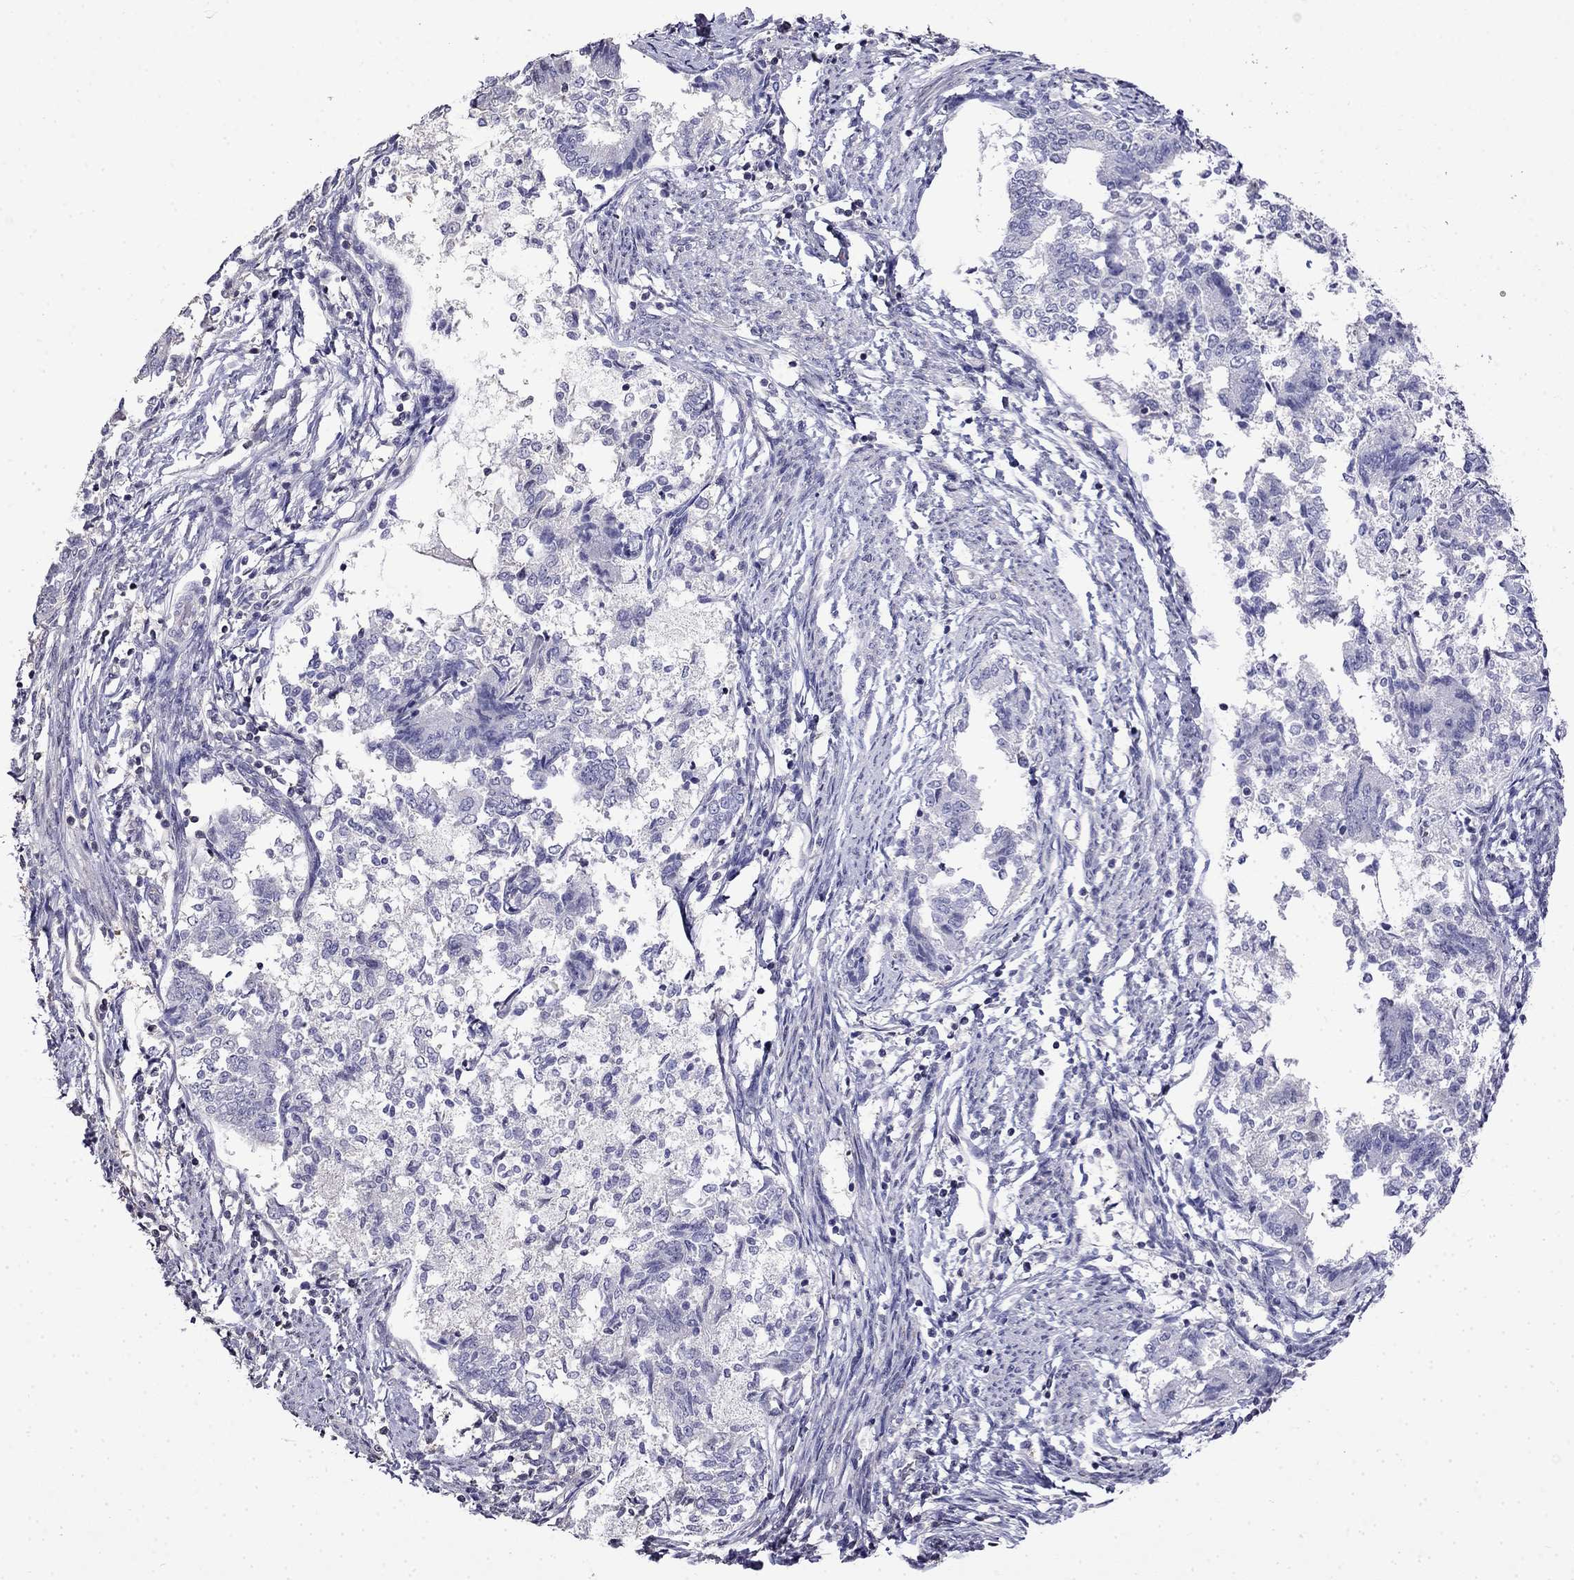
{"staining": {"intensity": "negative", "quantity": "none", "location": "none"}, "tissue": "endometrial cancer", "cell_type": "Tumor cells", "image_type": "cancer", "snomed": [{"axis": "morphology", "description": "Adenocarcinoma, NOS"}, {"axis": "topography", "description": "Endometrium"}], "caption": "Tumor cells show no significant staining in endometrial adenocarcinoma. Brightfield microscopy of immunohistochemistry (IHC) stained with DAB (brown) and hematoxylin (blue), captured at high magnification.", "gene": "GUCA1B", "patient": {"sex": "female", "age": 65}}